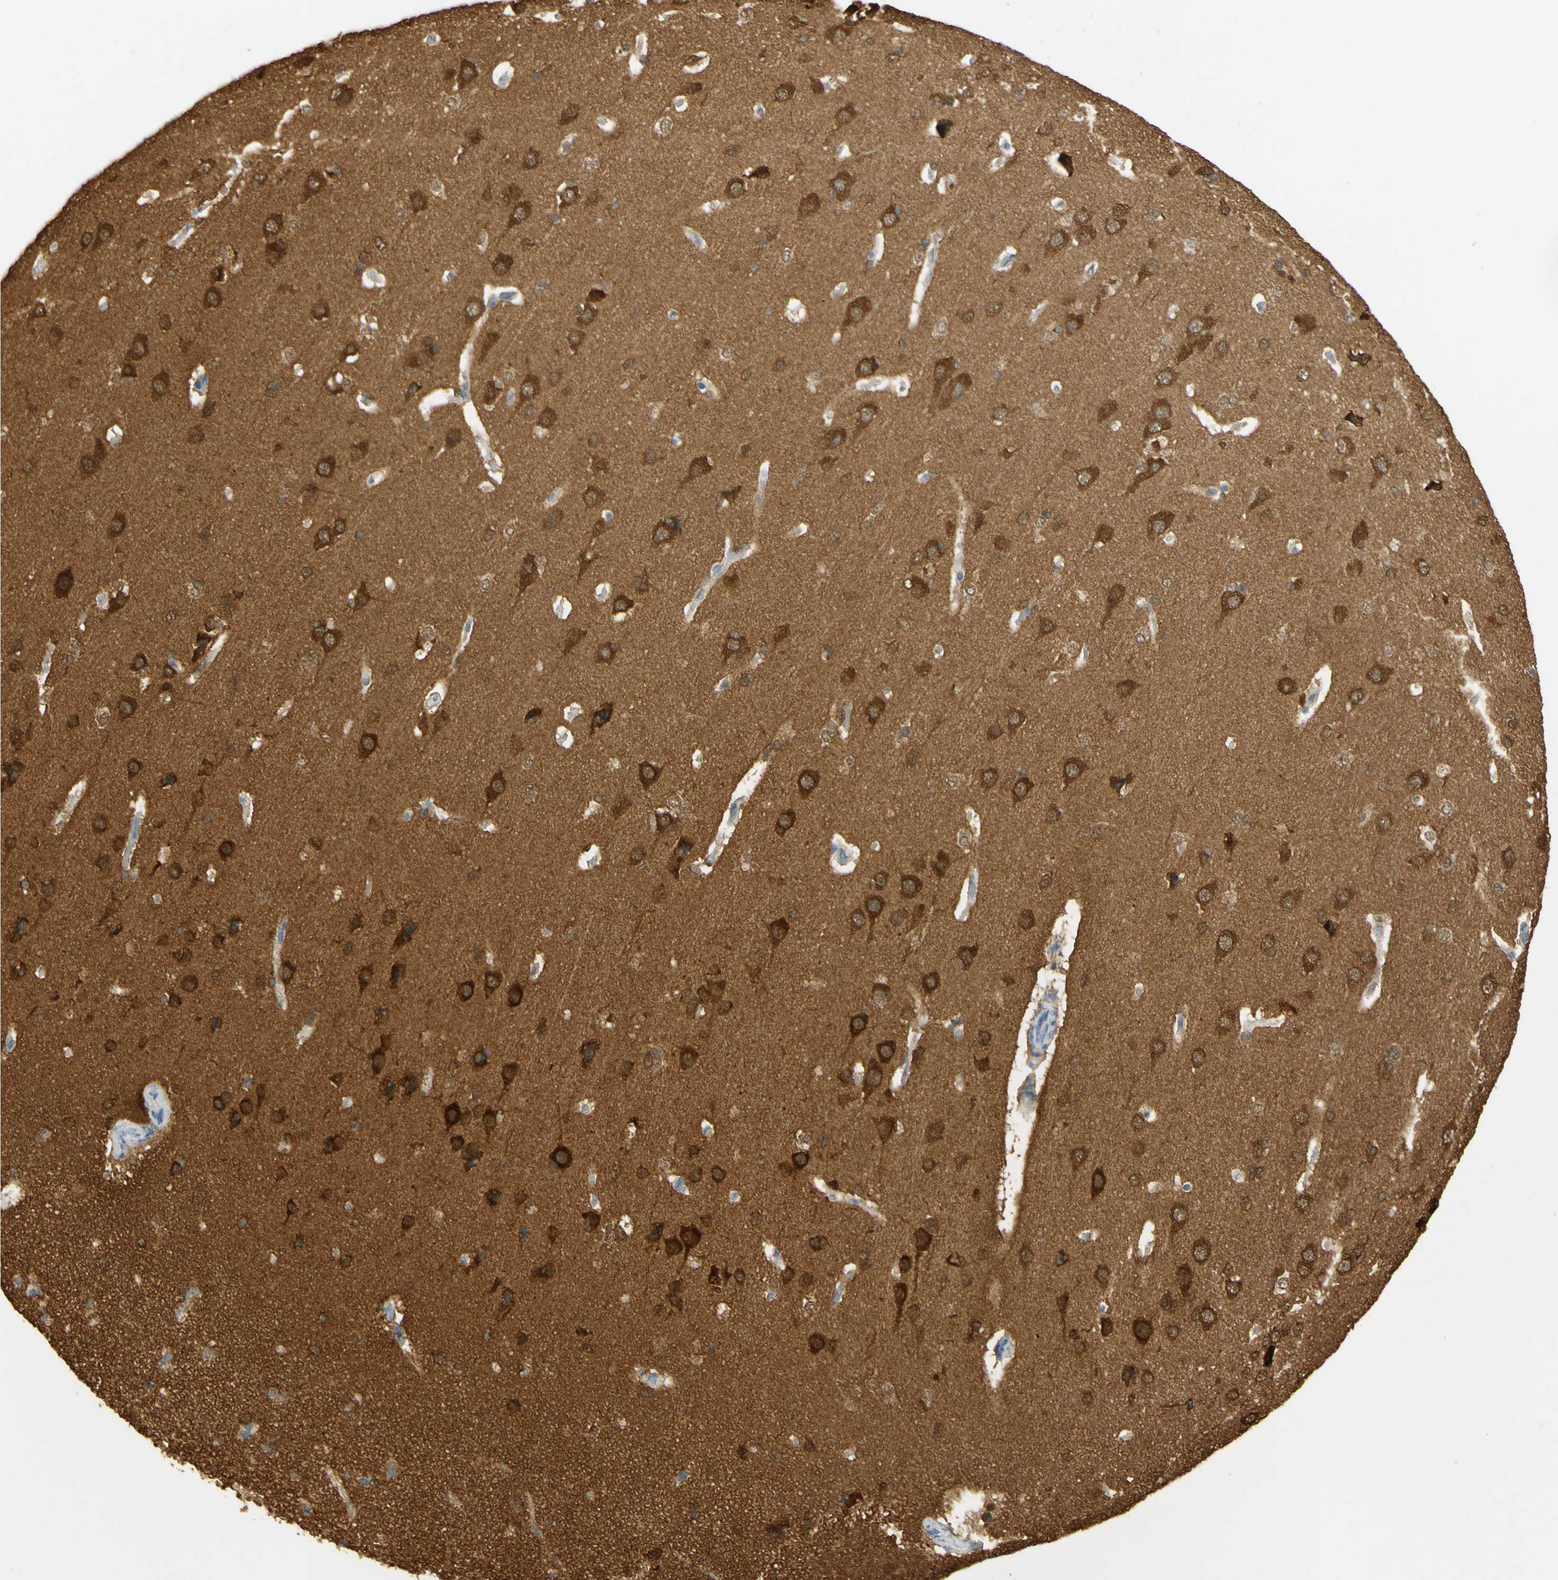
{"staining": {"intensity": "negative", "quantity": "none", "location": "none"}, "tissue": "cerebral cortex", "cell_type": "Endothelial cells", "image_type": "normal", "snomed": [{"axis": "morphology", "description": "Normal tissue, NOS"}, {"axis": "topography", "description": "Cerebral cortex"}], "caption": "Immunohistochemistry of normal cerebral cortex exhibits no expression in endothelial cells.", "gene": "PAK1", "patient": {"sex": "male", "age": 62}}